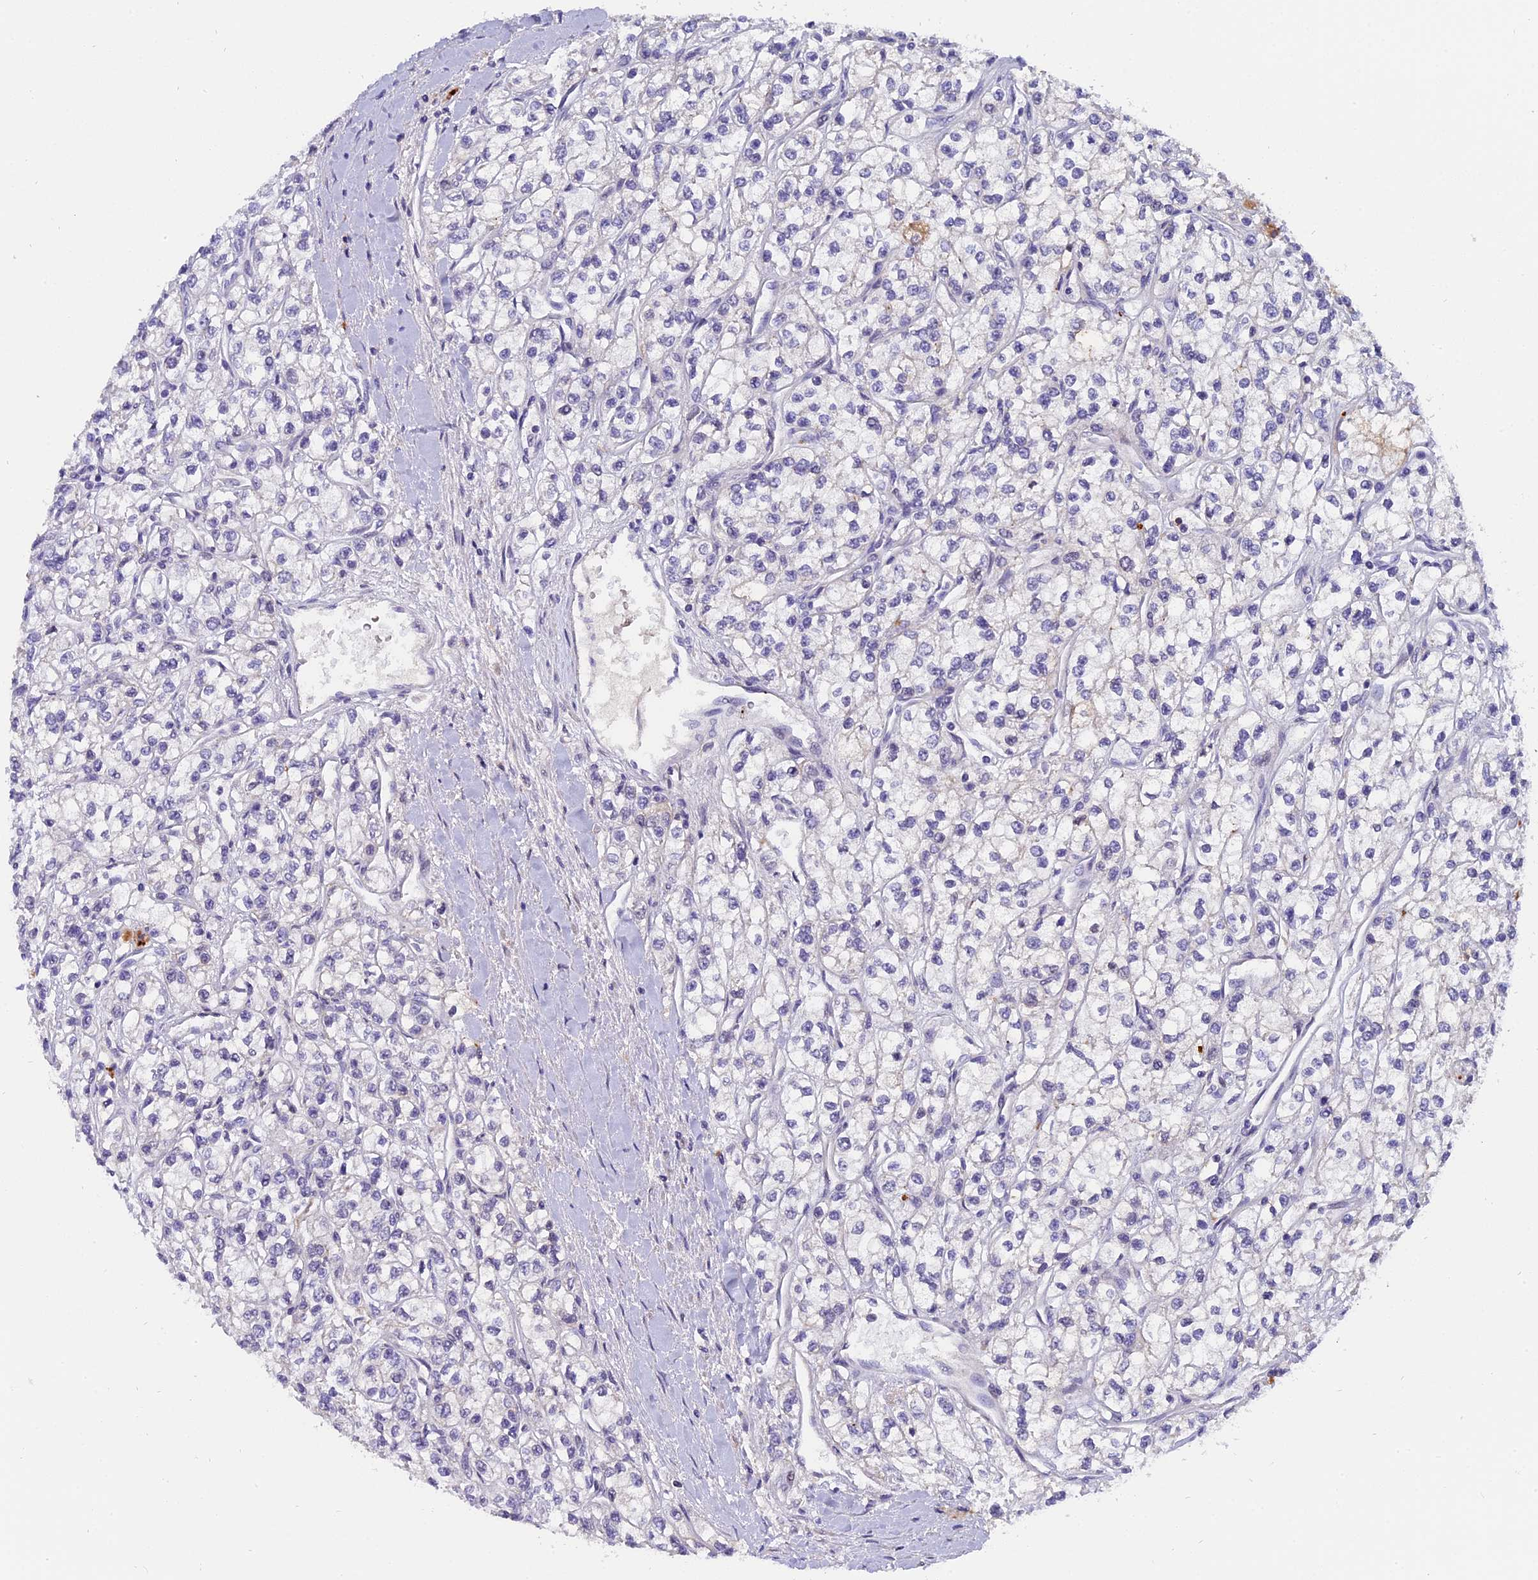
{"staining": {"intensity": "negative", "quantity": "none", "location": "none"}, "tissue": "renal cancer", "cell_type": "Tumor cells", "image_type": "cancer", "snomed": [{"axis": "morphology", "description": "Adenocarcinoma, NOS"}, {"axis": "topography", "description": "Kidney"}], "caption": "Micrograph shows no significant protein positivity in tumor cells of renal cancer (adenocarcinoma). The staining was performed using DAB (3,3'-diaminobenzidine) to visualize the protein expression in brown, while the nuclei were stained in blue with hematoxylin (Magnification: 20x).", "gene": "PYGO1", "patient": {"sex": "male", "age": 80}}